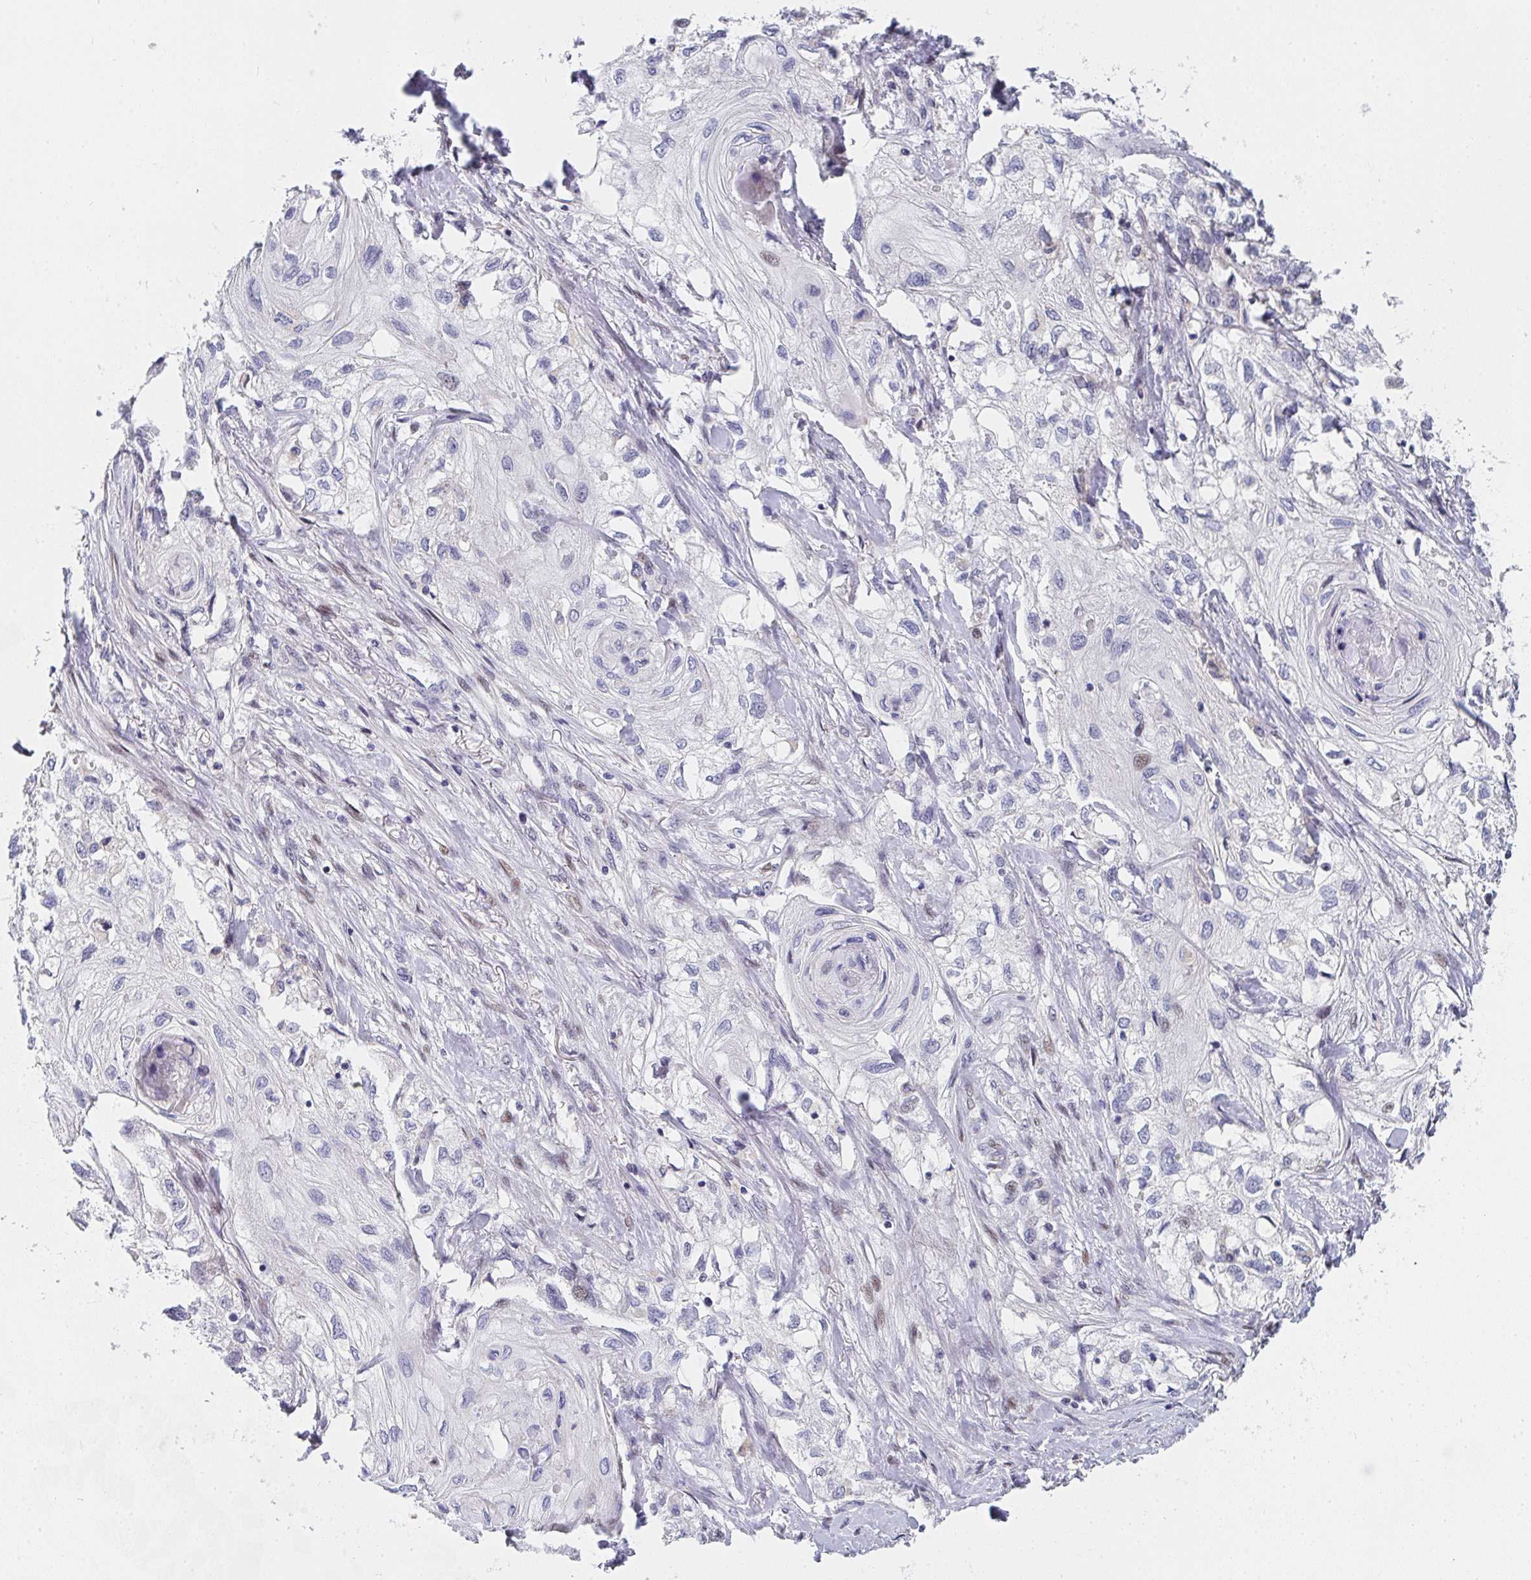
{"staining": {"intensity": "negative", "quantity": "none", "location": "none"}, "tissue": "skin cancer", "cell_type": "Tumor cells", "image_type": "cancer", "snomed": [{"axis": "morphology", "description": "Squamous cell carcinoma, NOS"}, {"axis": "topography", "description": "Skin"}, {"axis": "topography", "description": "Vulva"}], "caption": "Photomicrograph shows no significant protein staining in tumor cells of skin cancer (squamous cell carcinoma).", "gene": "ZIC3", "patient": {"sex": "female", "age": 86}}